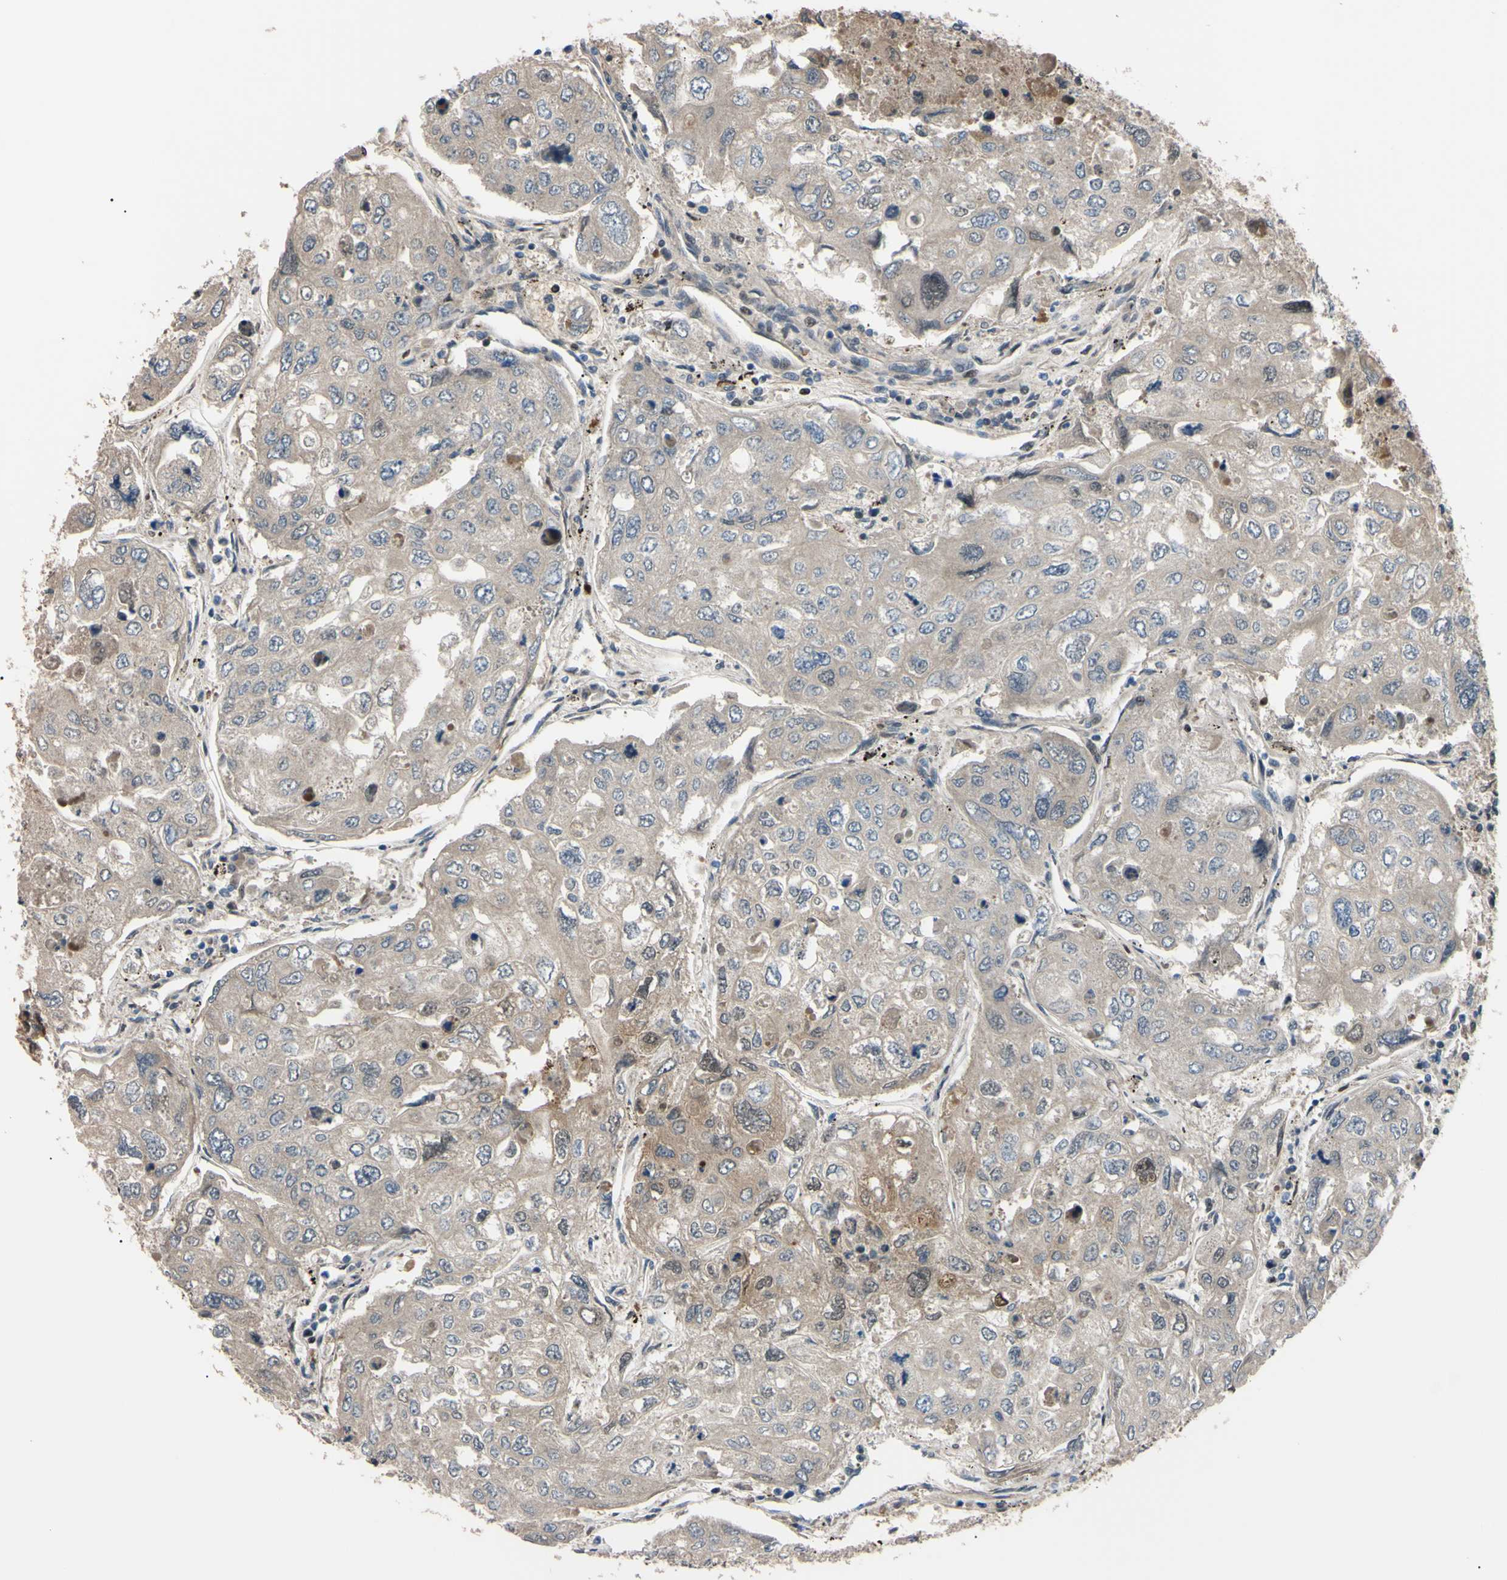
{"staining": {"intensity": "weak", "quantity": ">75%", "location": "cytoplasmic/membranous"}, "tissue": "urothelial cancer", "cell_type": "Tumor cells", "image_type": "cancer", "snomed": [{"axis": "morphology", "description": "Urothelial carcinoma, High grade"}, {"axis": "topography", "description": "Lymph node"}, {"axis": "topography", "description": "Urinary bladder"}], "caption": "A photomicrograph of human urothelial cancer stained for a protein demonstrates weak cytoplasmic/membranous brown staining in tumor cells.", "gene": "THAP12", "patient": {"sex": "male", "age": 51}}